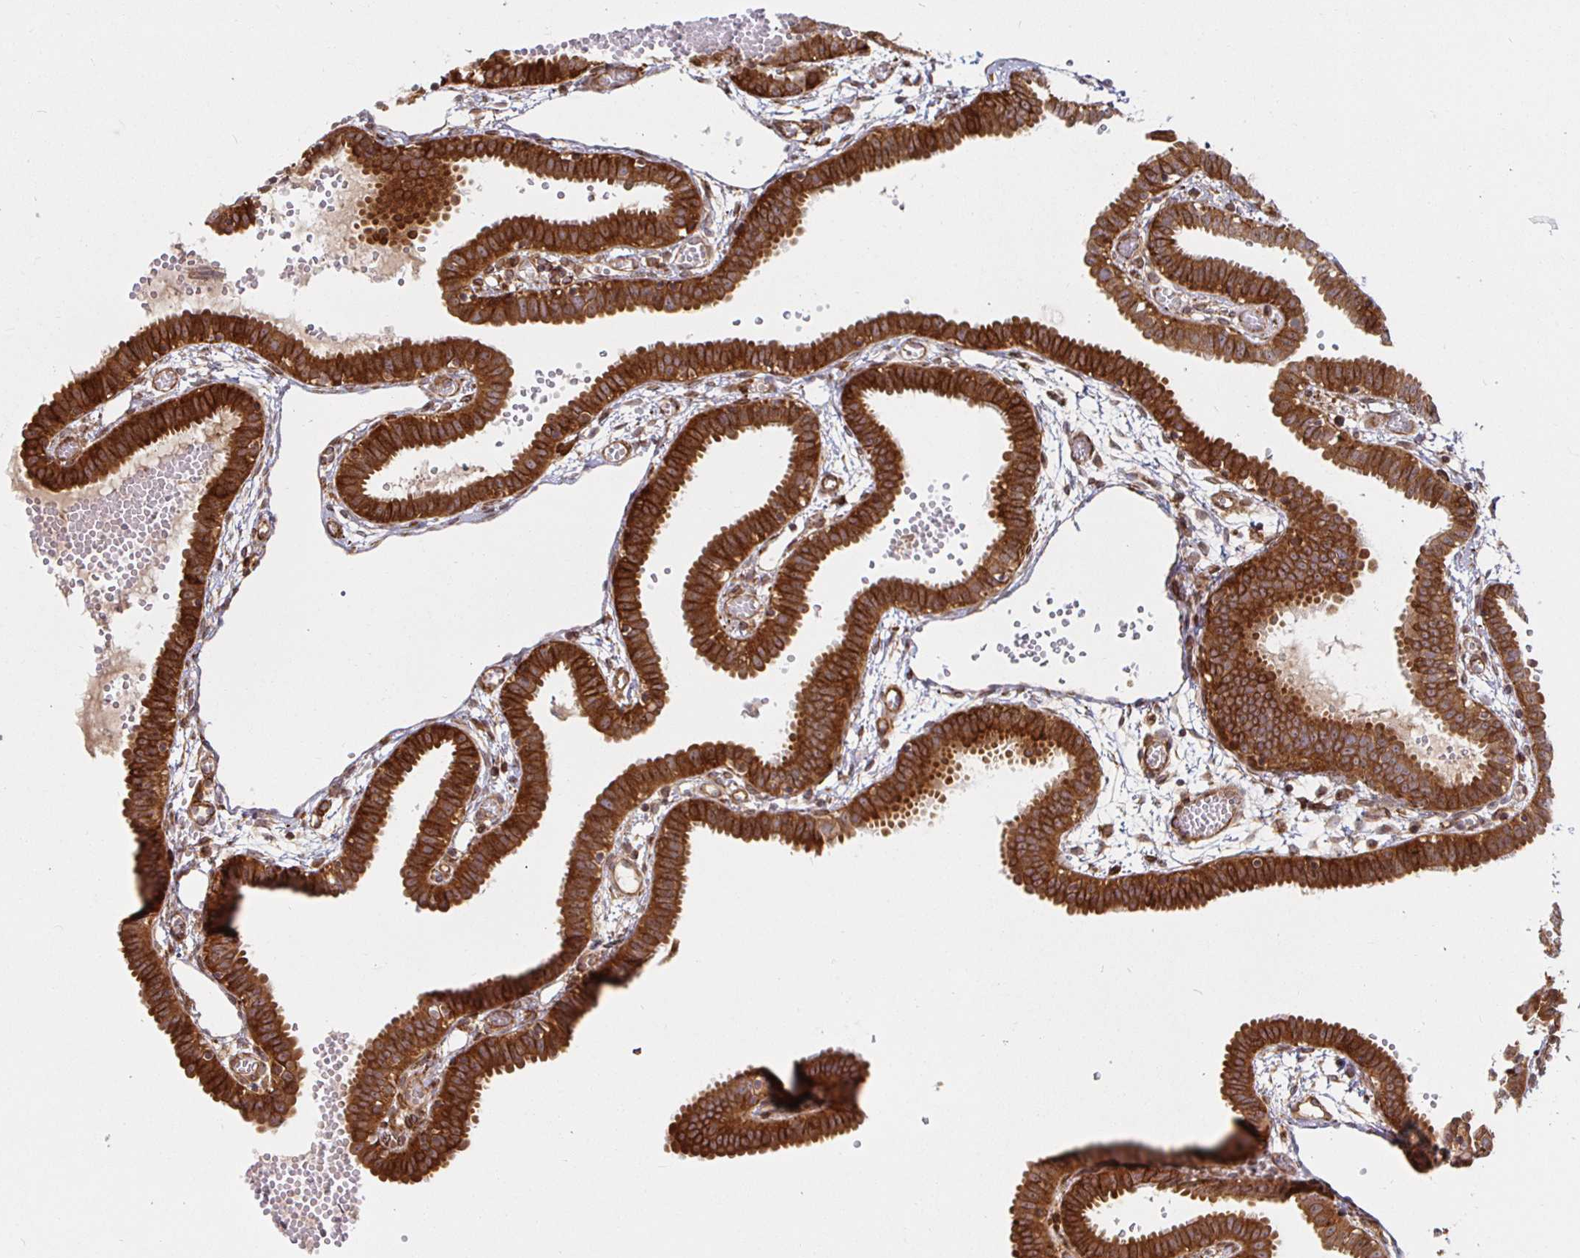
{"staining": {"intensity": "strong", "quantity": ">75%", "location": "cytoplasmic/membranous"}, "tissue": "fallopian tube", "cell_type": "Glandular cells", "image_type": "normal", "snomed": [{"axis": "morphology", "description": "Normal tissue, NOS"}, {"axis": "topography", "description": "Fallopian tube"}], "caption": "High-power microscopy captured an immunohistochemistry histopathology image of benign fallopian tube, revealing strong cytoplasmic/membranous staining in about >75% of glandular cells. Using DAB (3,3'-diaminobenzidine) (brown) and hematoxylin (blue) stains, captured at high magnification using brightfield microscopy.", "gene": "STRAP", "patient": {"sex": "female", "age": 37}}